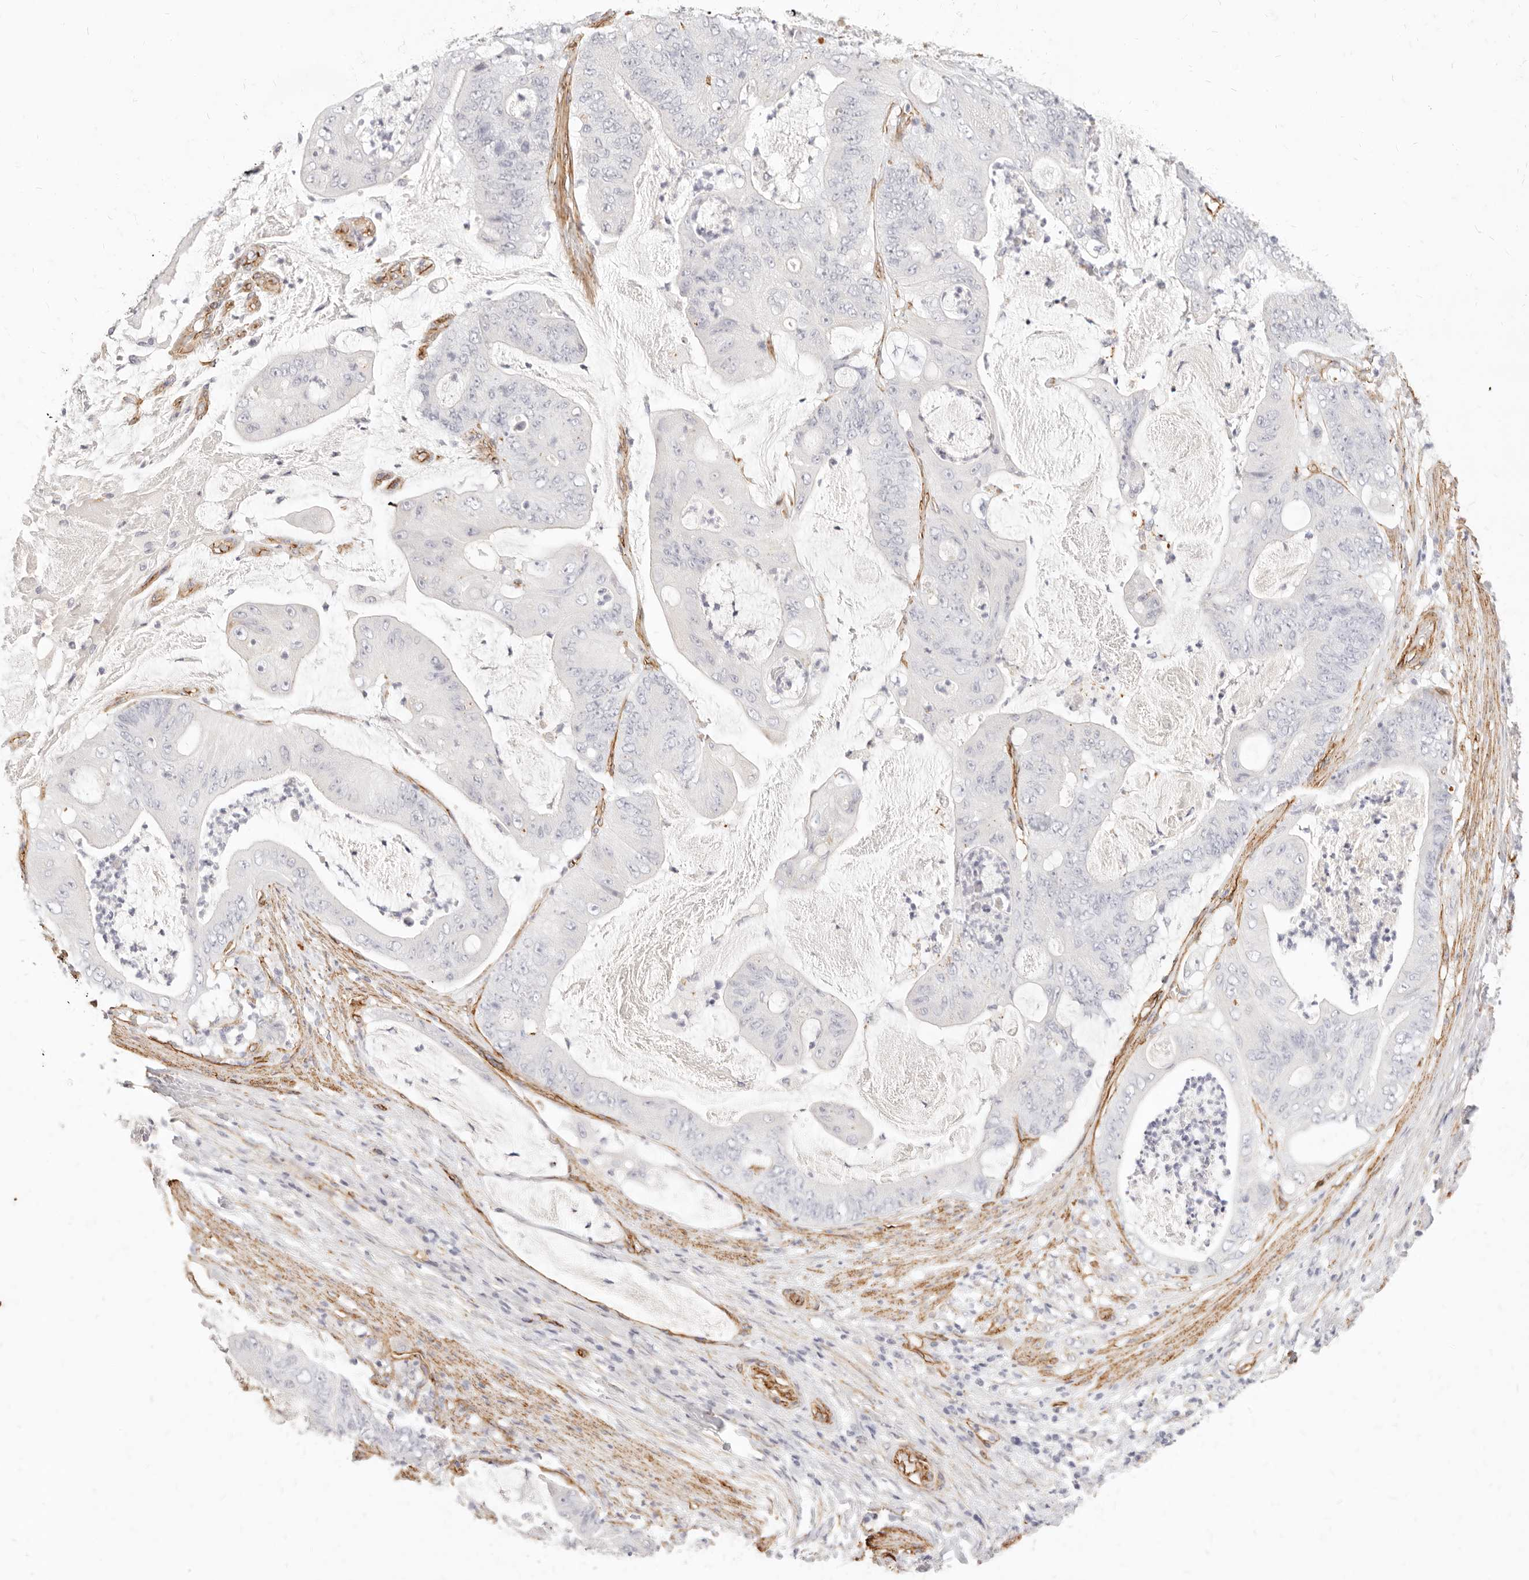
{"staining": {"intensity": "negative", "quantity": "none", "location": "none"}, "tissue": "stomach cancer", "cell_type": "Tumor cells", "image_type": "cancer", "snomed": [{"axis": "morphology", "description": "Adenocarcinoma, NOS"}, {"axis": "topography", "description": "Stomach"}], "caption": "Immunohistochemical staining of stomach adenocarcinoma shows no significant positivity in tumor cells.", "gene": "NUS1", "patient": {"sex": "female", "age": 73}}